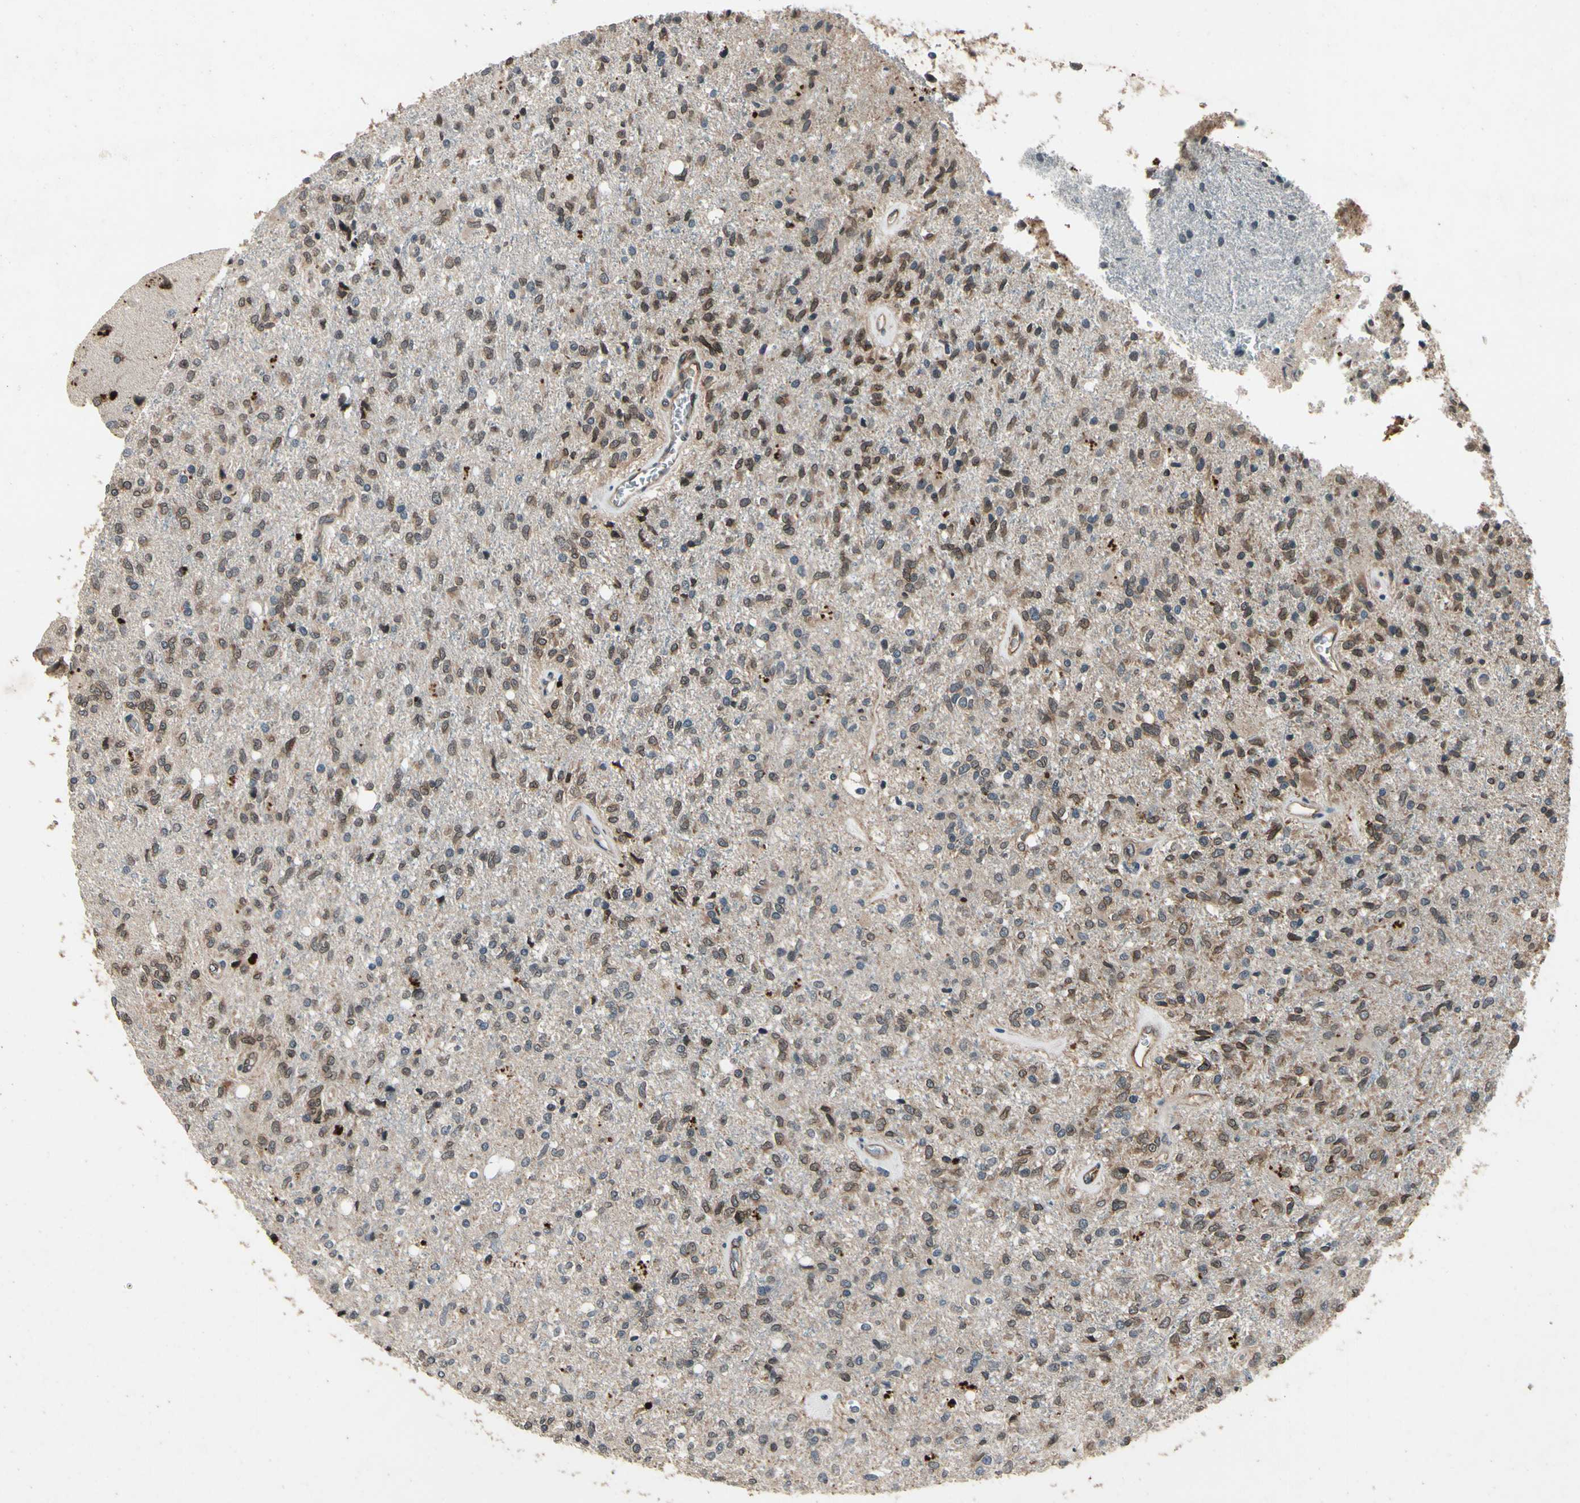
{"staining": {"intensity": "moderate", "quantity": "25%-75%", "location": "cytoplasmic/membranous,nuclear"}, "tissue": "glioma", "cell_type": "Tumor cells", "image_type": "cancer", "snomed": [{"axis": "morphology", "description": "Normal tissue, NOS"}, {"axis": "morphology", "description": "Glioma, malignant, High grade"}, {"axis": "topography", "description": "Cerebral cortex"}], "caption": "Glioma was stained to show a protein in brown. There is medium levels of moderate cytoplasmic/membranous and nuclear expression in about 25%-75% of tumor cells. Nuclei are stained in blue.", "gene": "DPY19L3", "patient": {"sex": "male", "age": 77}}